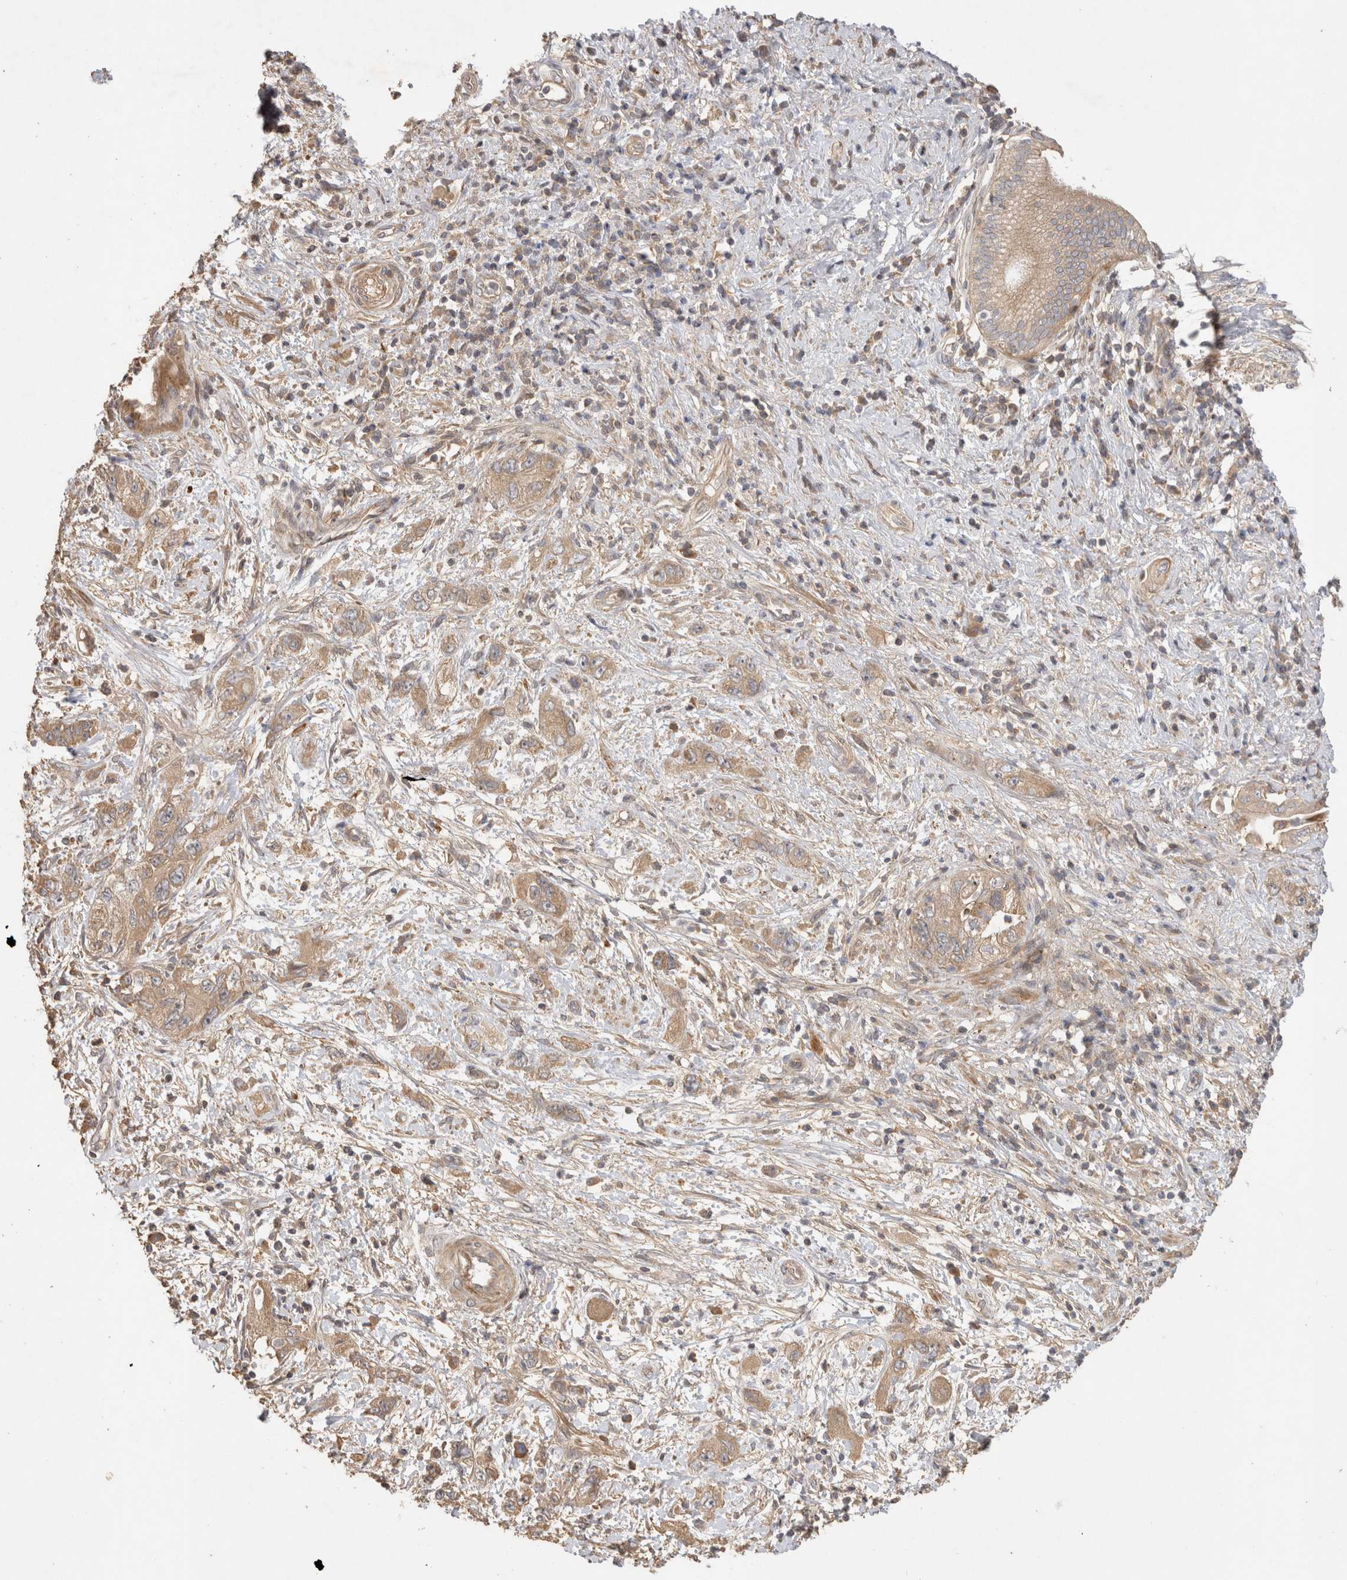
{"staining": {"intensity": "weak", "quantity": ">75%", "location": "cytoplasmic/membranous"}, "tissue": "pancreatic cancer", "cell_type": "Tumor cells", "image_type": "cancer", "snomed": [{"axis": "morphology", "description": "Adenocarcinoma, NOS"}, {"axis": "topography", "description": "Pancreas"}], "caption": "Pancreatic cancer (adenocarcinoma) stained with immunohistochemistry exhibits weak cytoplasmic/membranous staining in about >75% of tumor cells.", "gene": "PPP1R42", "patient": {"sex": "female", "age": 73}}